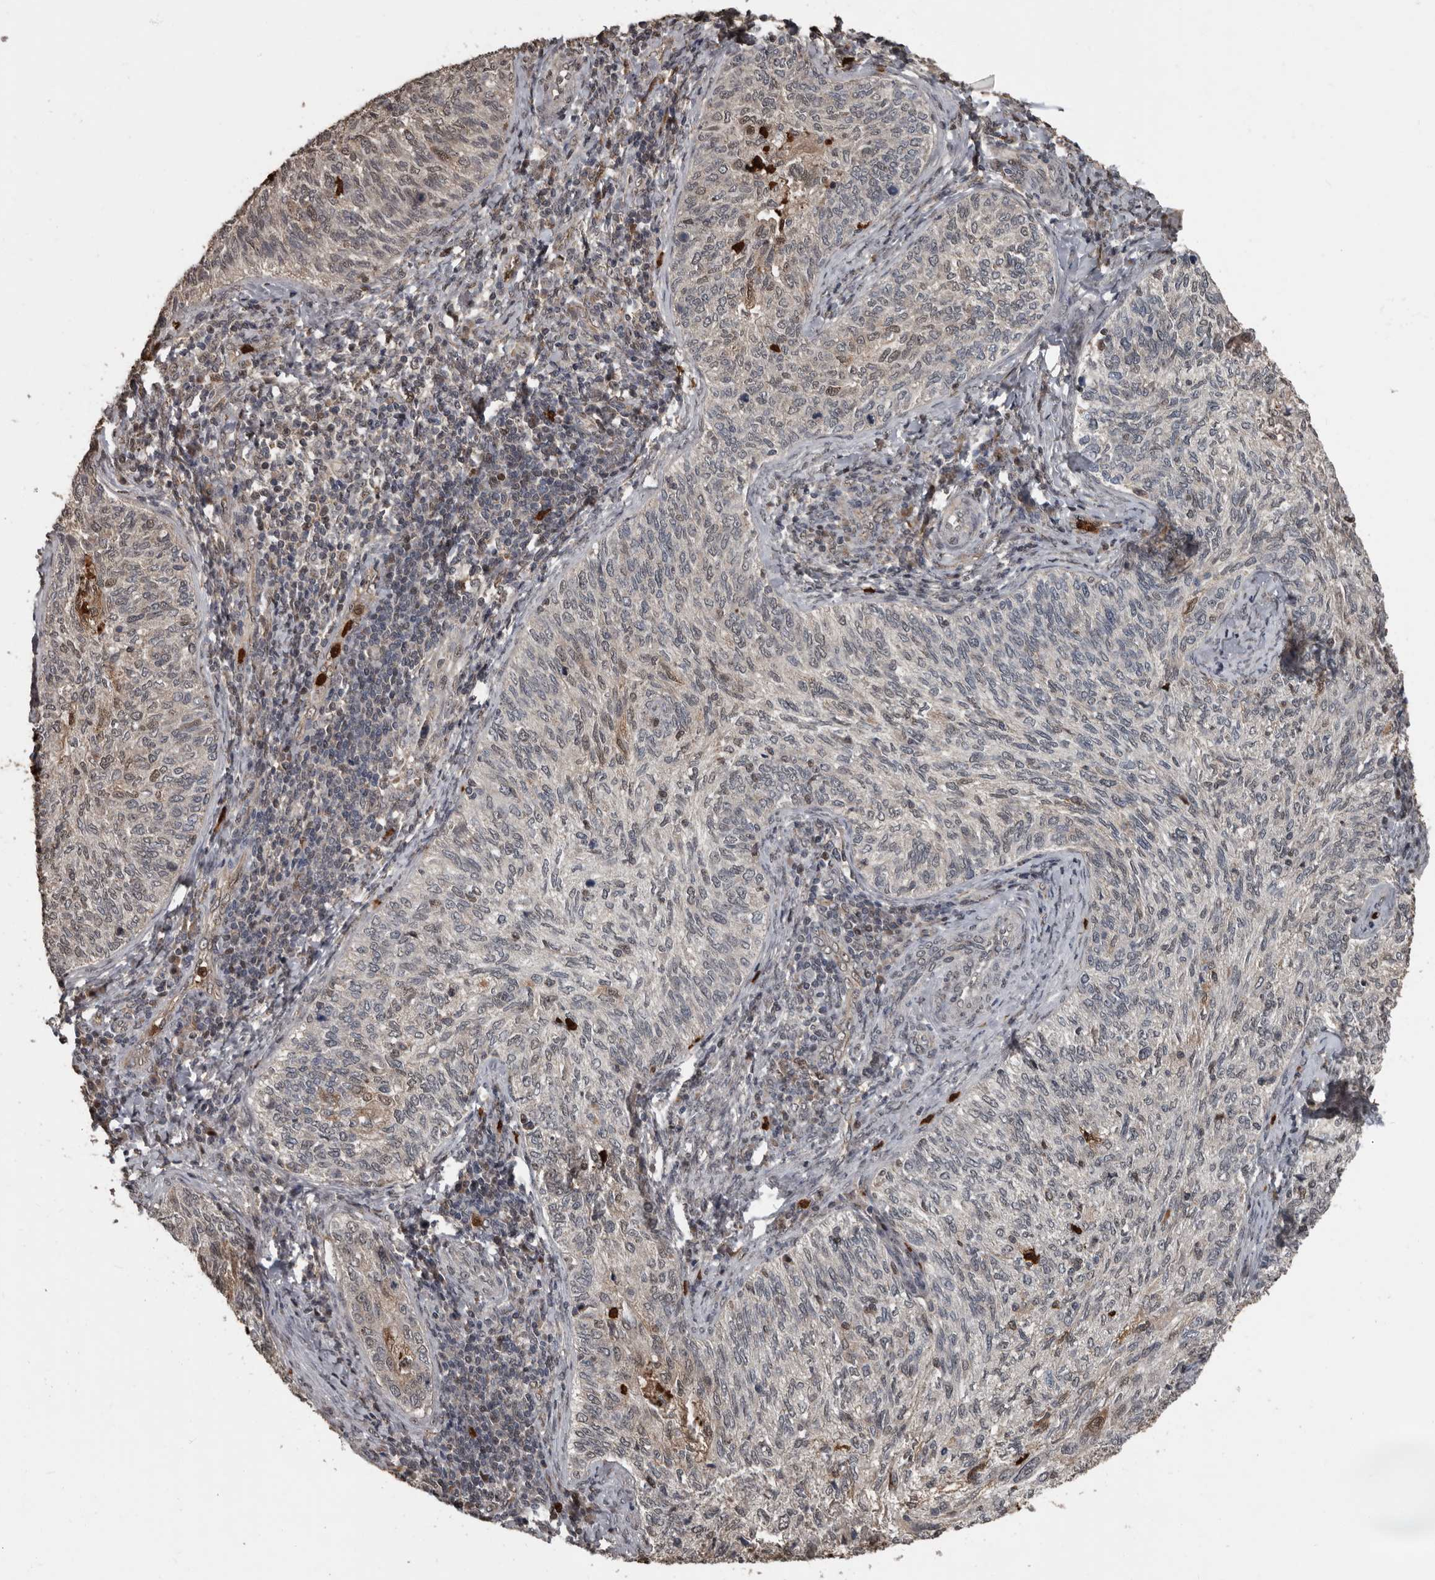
{"staining": {"intensity": "weak", "quantity": "<25%", "location": "cytoplasmic/membranous,nuclear"}, "tissue": "cervical cancer", "cell_type": "Tumor cells", "image_type": "cancer", "snomed": [{"axis": "morphology", "description": "Squamous cell carcinoma, NOS"}, {"axis": "topography", "description": "Cervix"}], "caption": "The IHC photomicrograph has no significant expression in tumor cells of squamous cell carcinoma (cervical) tissue. (DAB (3,3'-diaminobenzidine) immunohistochemistry (IHC) visualized using brightfield microscopy, high magnification).", "gene": "FSBP", "patient": {"sex": "female", "age": 30}}